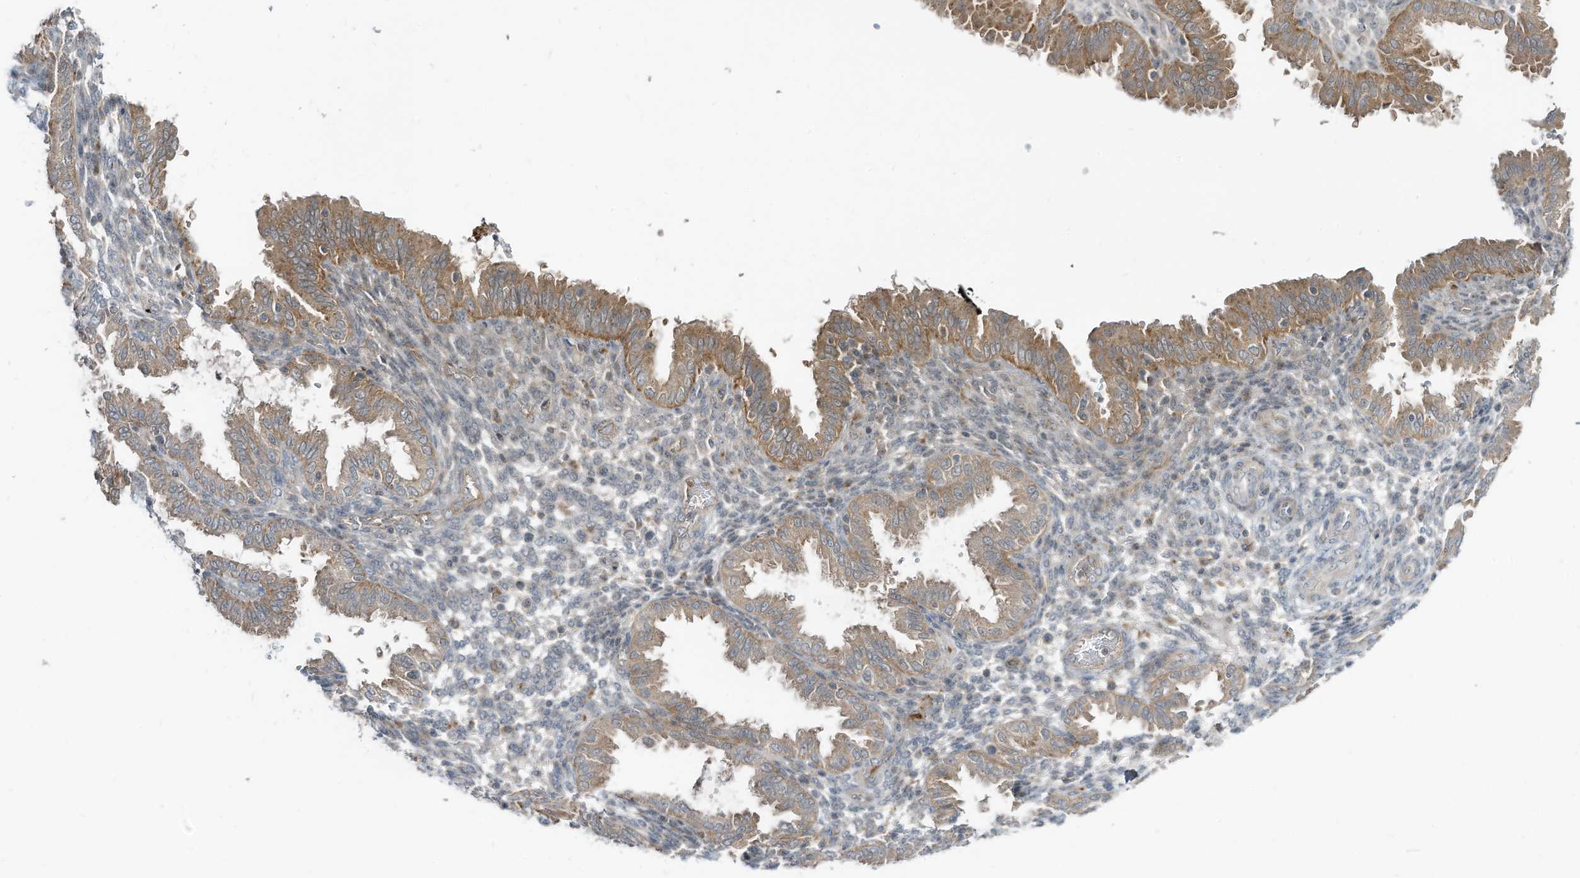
{"staining": {"intensity": "weak", "quantity": "<25%", "location": "cytoplasmic/membranous"}, "tissue": "endometrium", "cell_type": "Cells in endometrial stroma", "image_type": "normal", "snomed": [{"axis": "morphology", "description": "Normal tissue, NOS"}, {"axis": "topography", "description": "Endometrium"}], "caption": "An IHC micrograph of unremarkable endometrium is shown. There is no staining in cells in endometrial stroma of endometrium. Brightfield microscopy of immunohistochemistry (IHC) stained with DAB (brown) and hematoxylin (blue), captured at high magnification.", "gene": "DZIP3", "patient": {"sex": "female", "age": 33}}